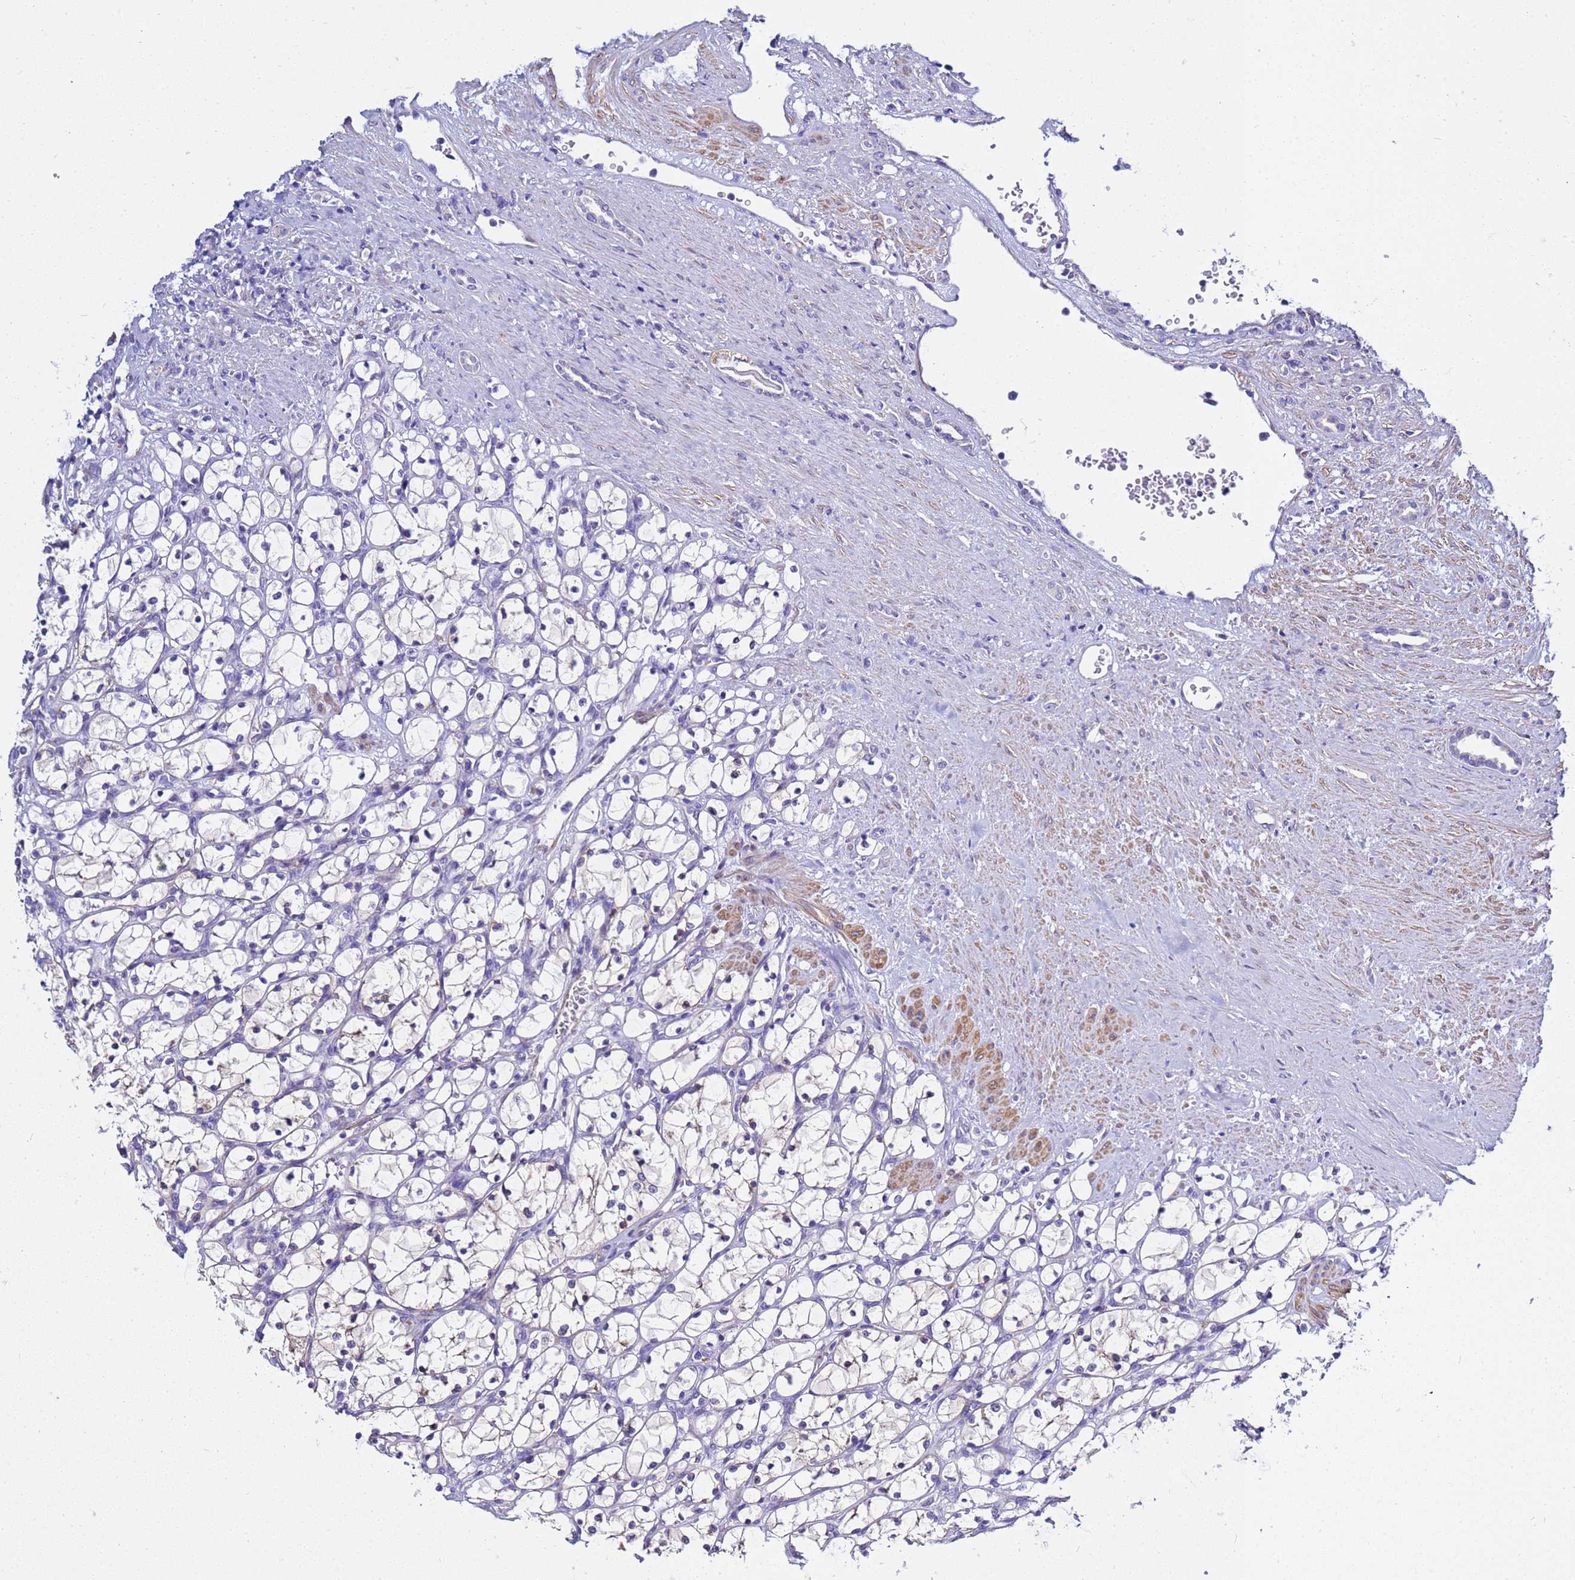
{"staining": {"intensity": "negative", "quantity": "none", "location": "none"}, "tissue": "renal cancer", "cell_type": "Tumor cells", "image_type": "cancer", "snomed": [{"axis": "morphology", "description": "Adenocarcinoma, NOS"}, {"axis": "topography", "description": "Kidney"}], "caption": "Tumor cells show no significant positivity in renal adenocarcinoma.", "gene": "USP18", "patient": {"sex": "female", "age": 69}}